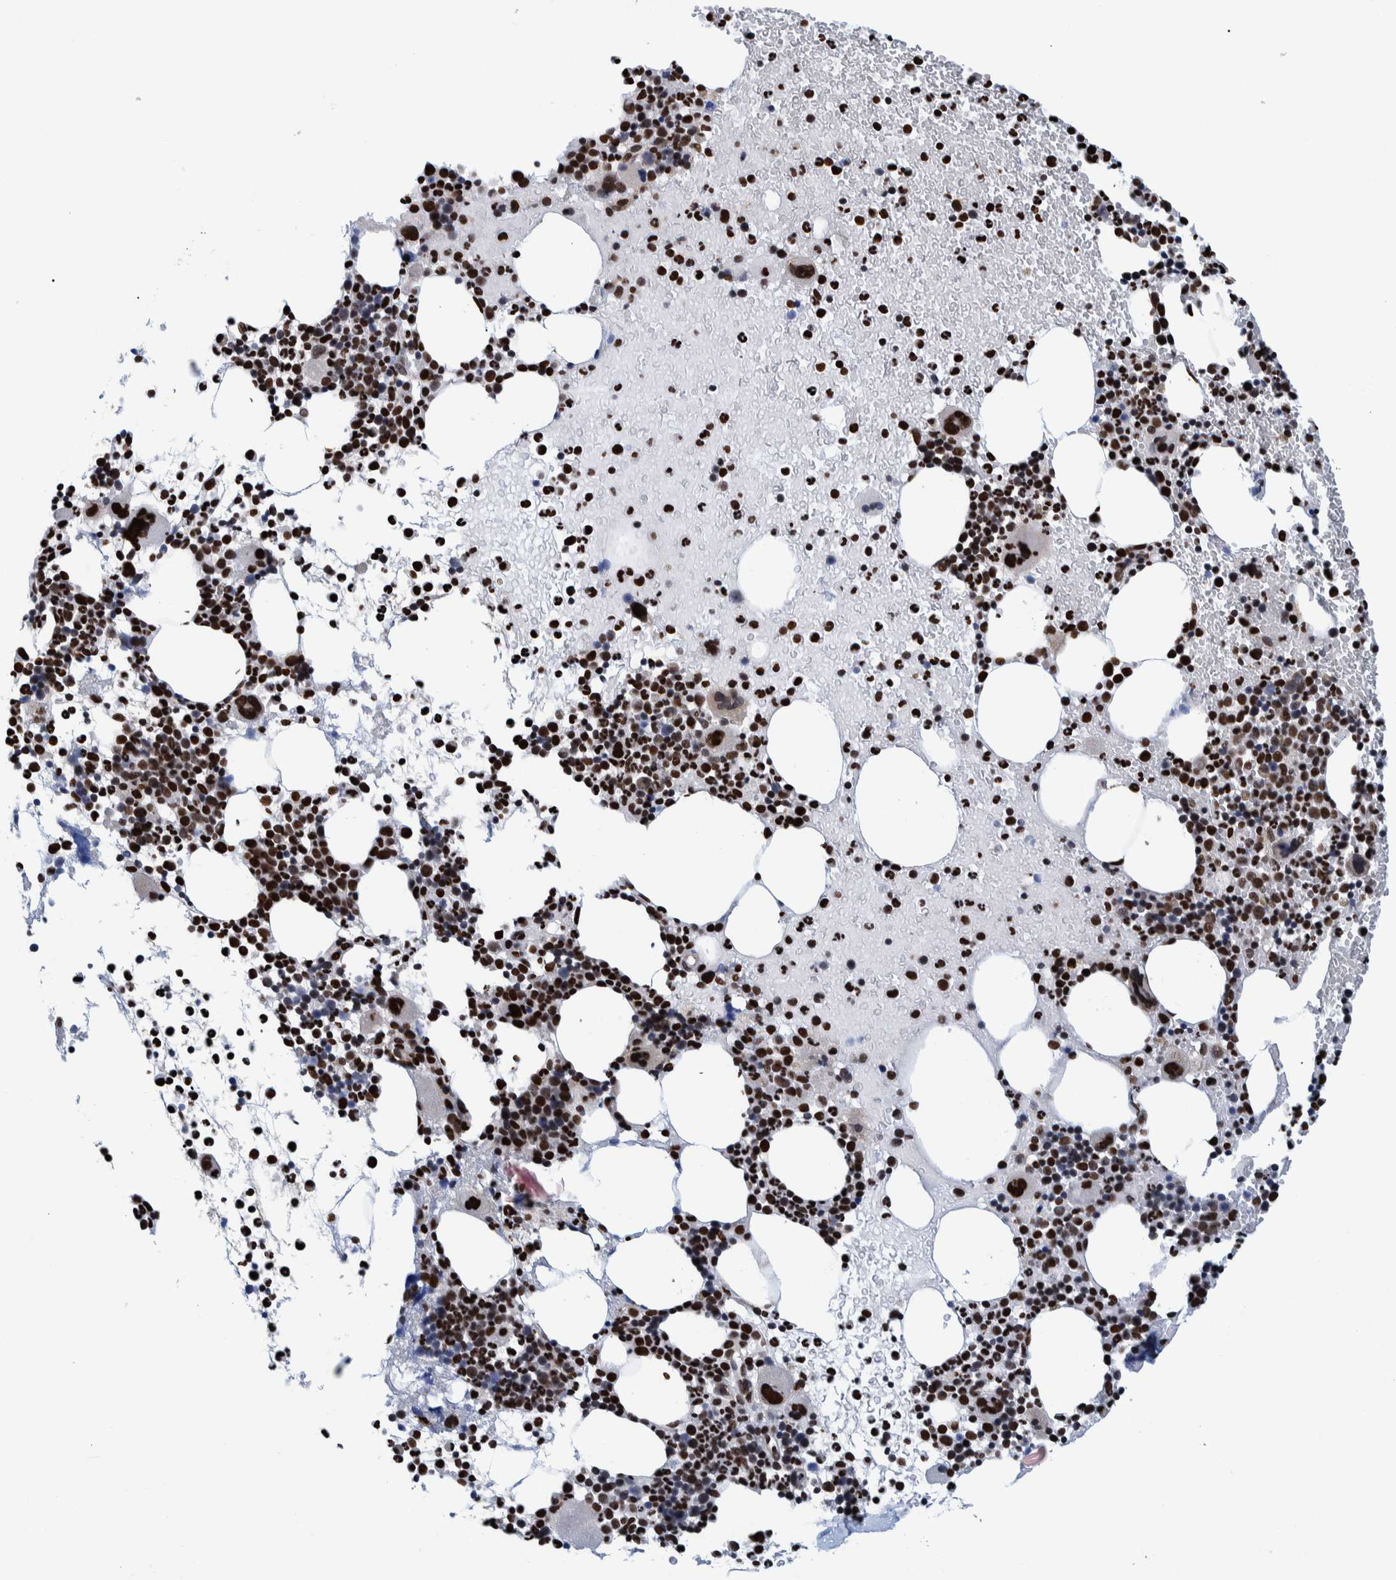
{"staining": {"intensity": "strong", "quantity": ">75%", "location": "nuclear"}, "tissue": "bone marrow", "cell_type": "Hematopoietic cells", "image_type": "normal", "snomed": [{"axis": "morphology", "description": "Normal tissue, NOS"}, {"axis": "morphology", "description": "Inflammation, NOS"}, {"axis": "topography", "description": "Bone marrow"}], "caption": "IHC micrograph of unremarkable bone marrow stained for a protein (brown), which exhibits high levels of strong nuclear staining in approximately >75% of hematopoietic cells.", "gene": "HEATR9", "patient": {"sex": "male", "age": 78}}